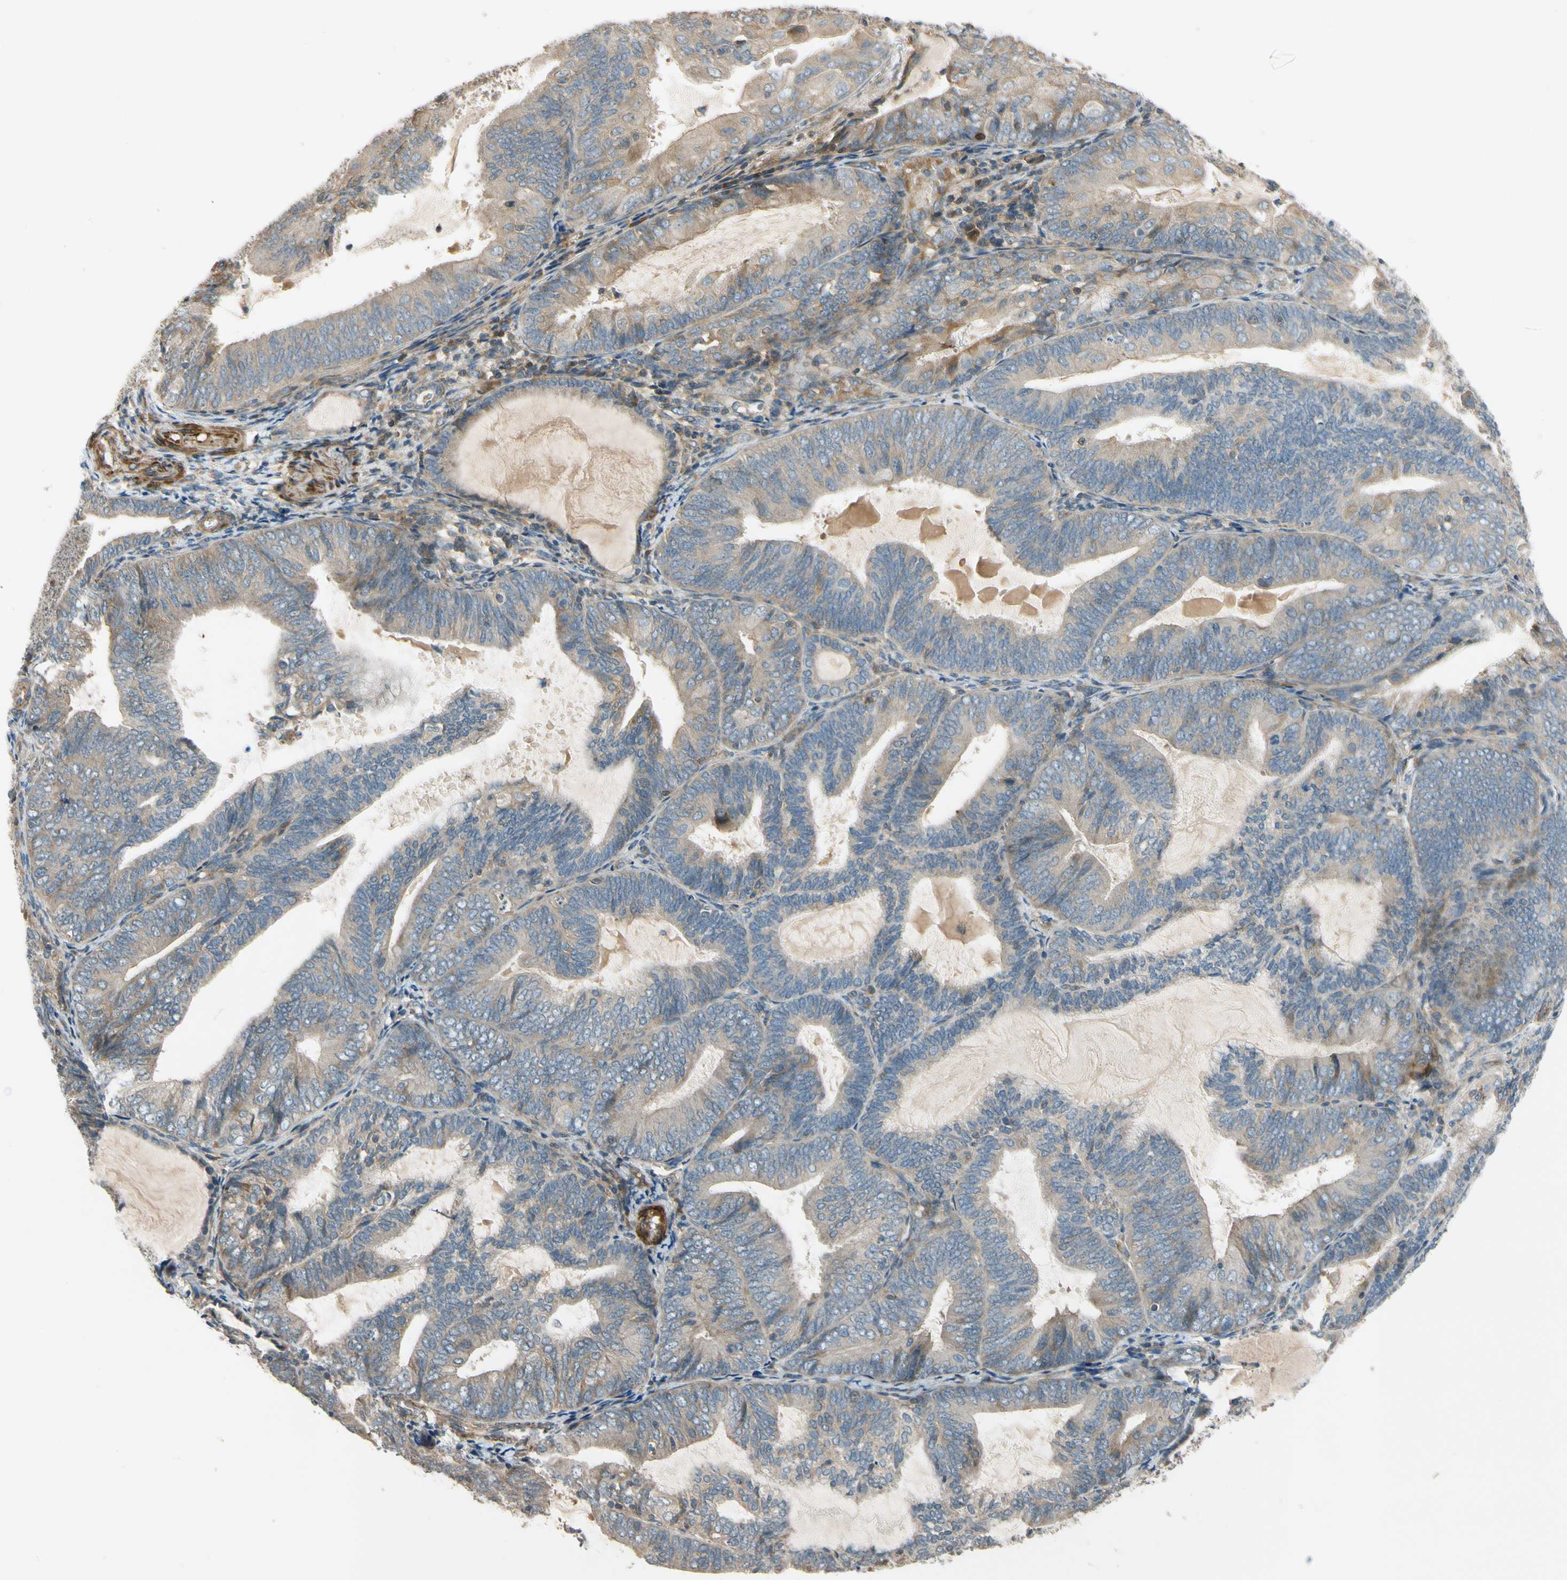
{"staining": {"intensity": "weak", "quantity": ">75%", "location": "cytoplasmic/membranous"}, "tissue": "endometrial cancer", "cell_type": "Tumor cells", "image_type": "cancer", "snomed": [{"axis": "morphology", "description": "Adenocarcinoma, NOS"}, {"axis": "topography", "description": "Endometrium"}], "caption": "Immunohistochemistry (DAB) staining of endometrial cancer (adenocarcinoma) displays weak cytoplasmic/membranous protein expression in approximately >75% of tumor cells.", "gene": "MST1R", "patient": {"sex": "female", "age": 81}}